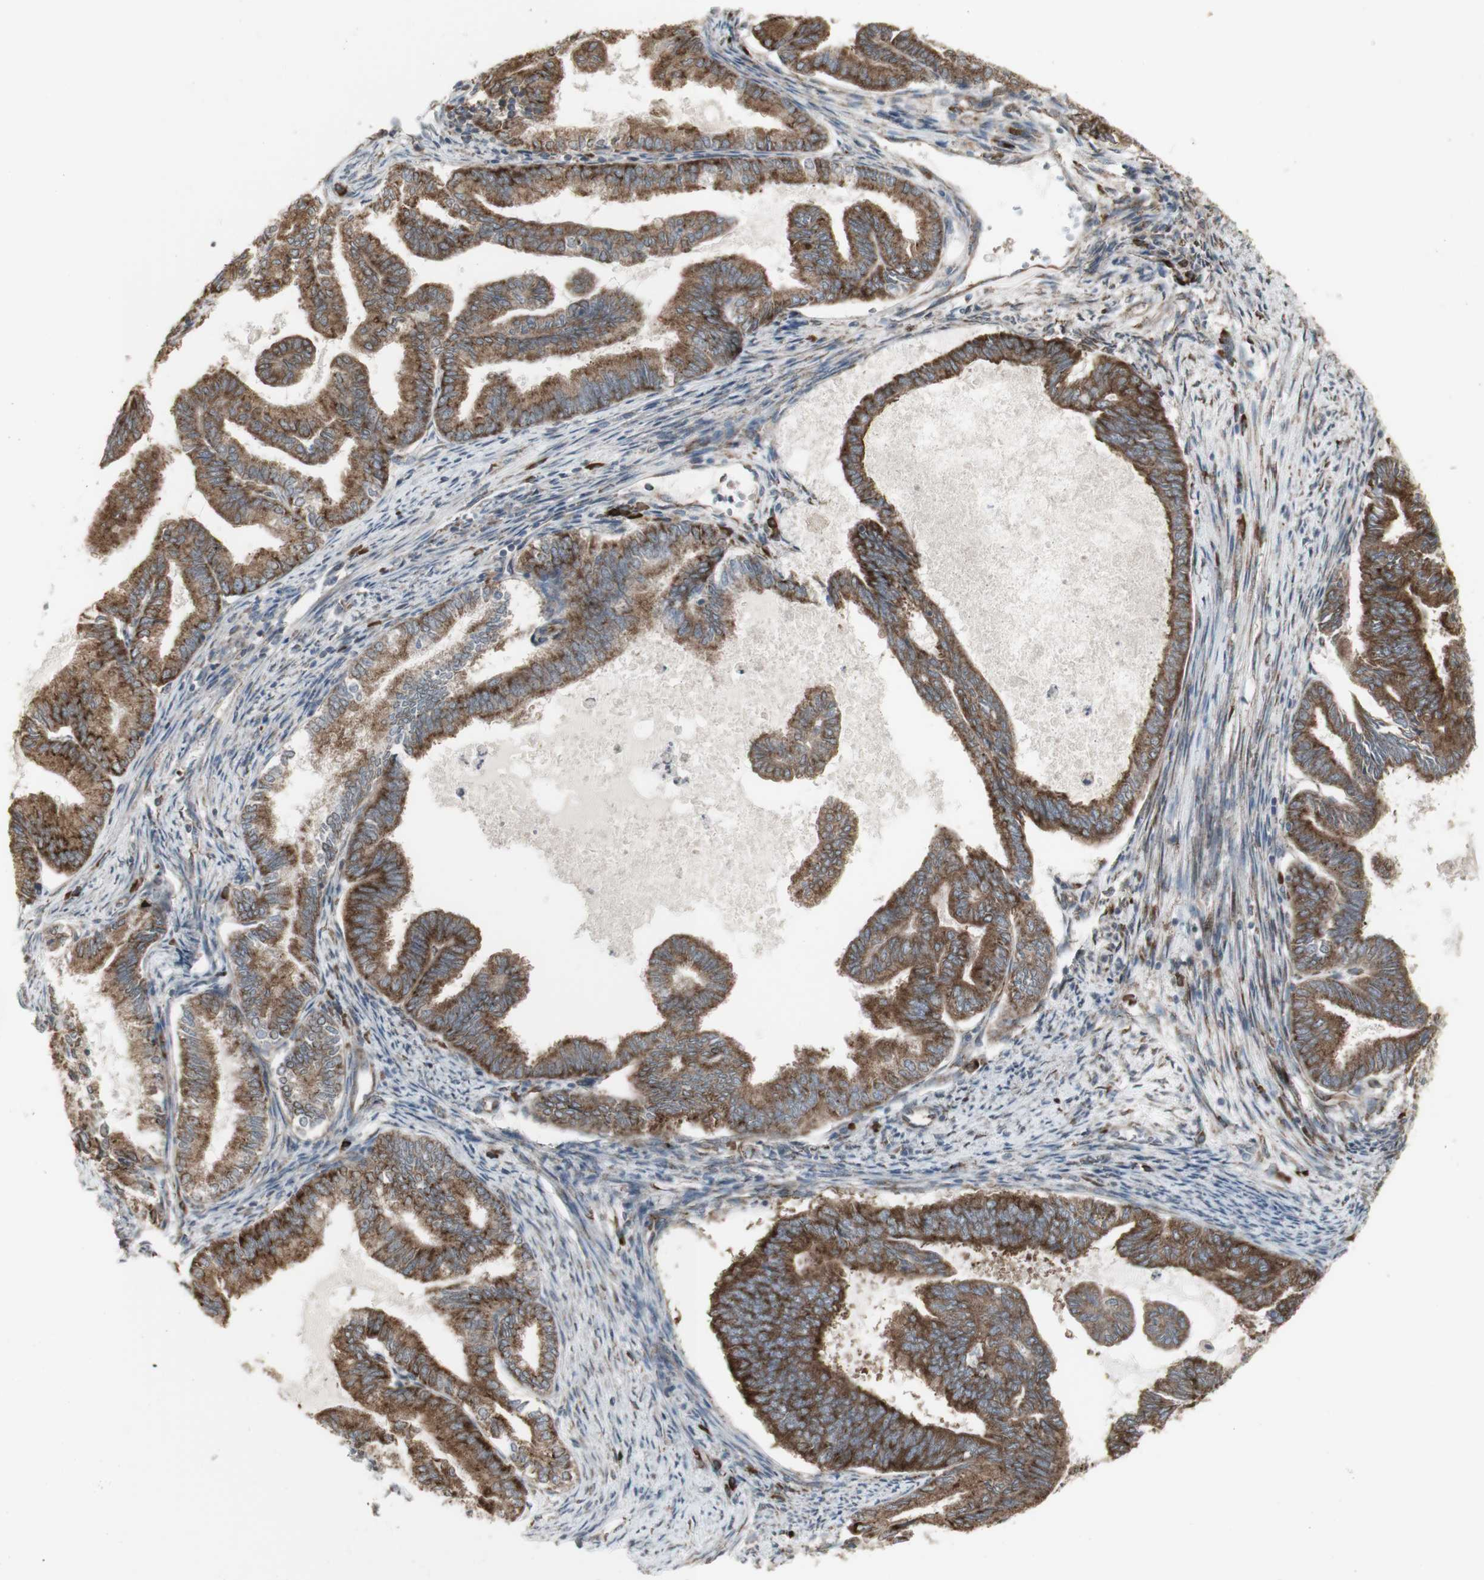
{"staining": {"intensity": "strong", "quantity": ">75%", "location": "cytoplasmic/membranous"}, "tissue": "endometrial cancer", "cell_type": "Tumor cells", "image_type": "cancer", "snomed": [{"axis": "morphology", "description": "Adenocarcinoma, NOS"}, {"axis": "topography", "description": "Endometrium"}], "caption": "Immunohistochemistry (DAB) staining of human endometrial cancer (adenocarcinoma) exhibits strong cytoplasmic/membranous protein staining in about >75% of tumor cells.", "gene": "FKBP3", "patient": {"sex": "female", "age": 86}}